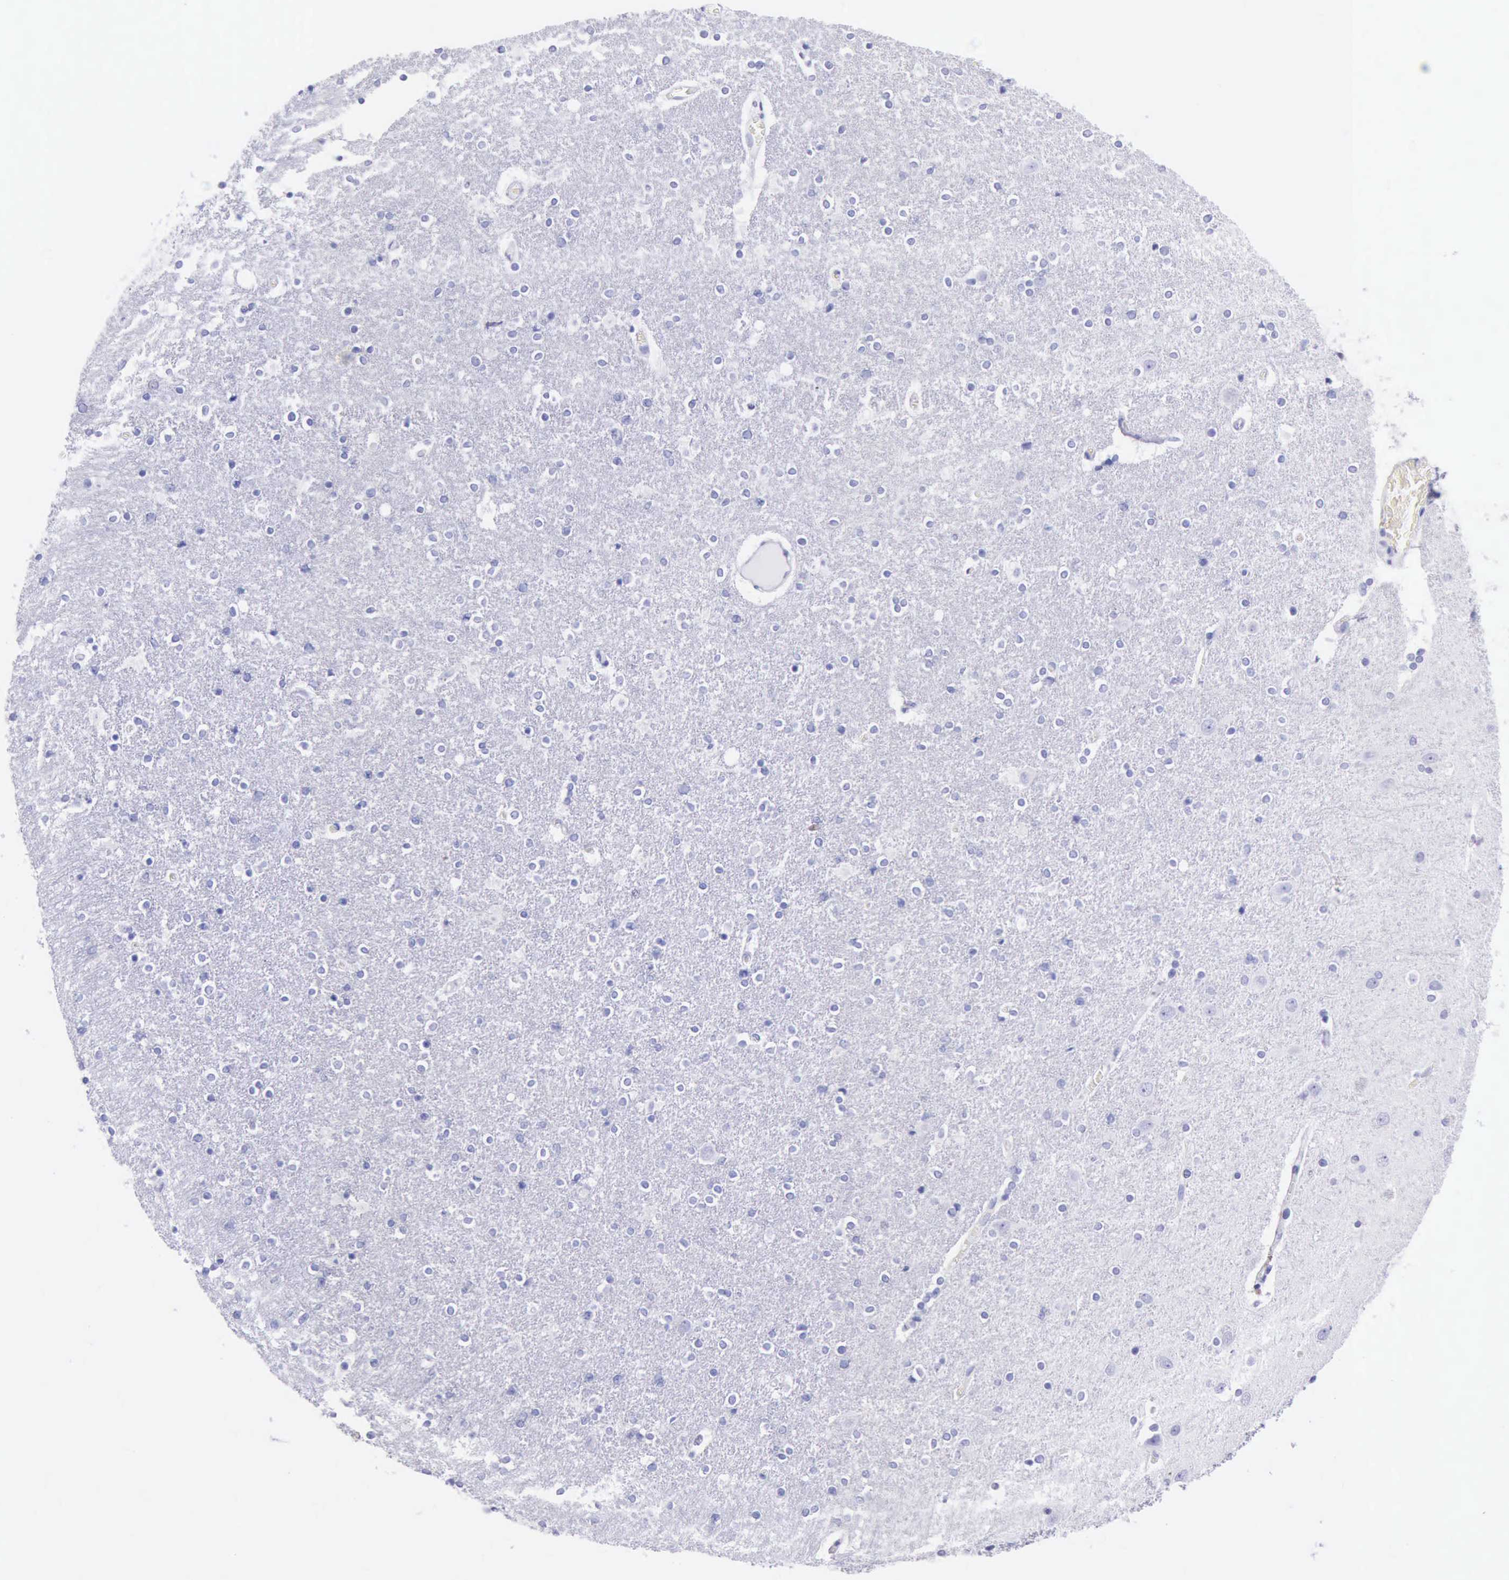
{"staining": {"intensity": "negative", "quantity": "none", "location": "none"}, "tissue": "caudate", "cell_type": "Glial cells", "image_type": "normal", "snomed": [{"axis": "morphology", "description": "Normal tissue, NOS"}, {"axis": "topography", "description": "Lateral ventricle wall"}], "caption": "A histopathology image of human caudate is negative for staining in glial cells. (Immunohistochemistry, brightfield microscopy, high magnification).", "gene": "MCM2", "patient": {"sex": "female", "age": 54}}